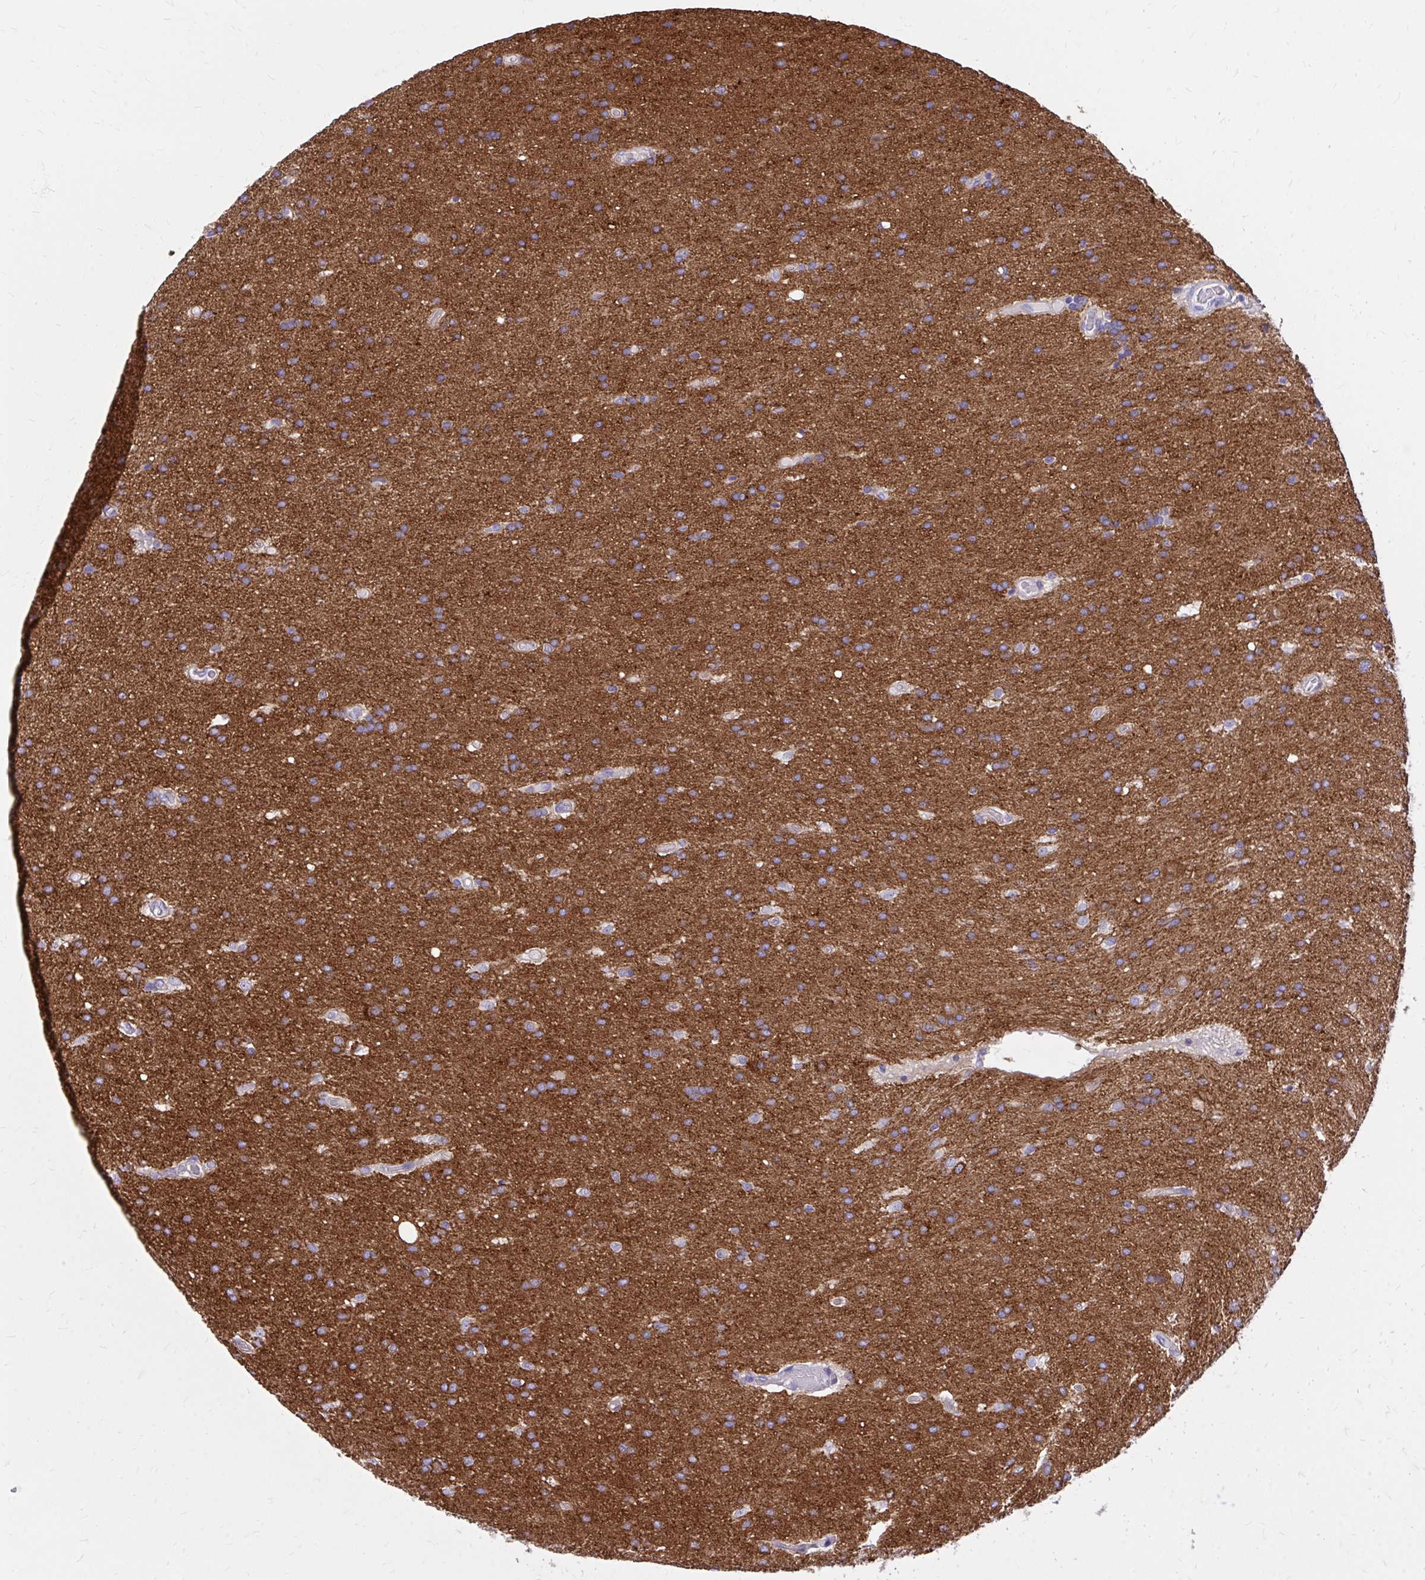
{"staining": {"intensity": "moderate", "quantity": ">75%", "location": "cytoplasmic/membranous"}, "tissue": "glioma", "cell_type": "Tumor cells", "image_type": "cancer", "snomed": [{"axis": "morphology", "description": "Glioma, malignant, Low grade"}, {"axis": "topography", "description": "Brain"}], "caption": "The immunohistochemical stain shows moderate cytoplasmic/membranous positivity in tumor cells of glioma tissue. Using DAB (3,3'-diaminobenzidine) (brown) and hematoxylin (blue) stains, captured at high magnification using brightfield microscopy.", "gene": "EPB41L1", "patient": {"sex": "female", "age": 54}}